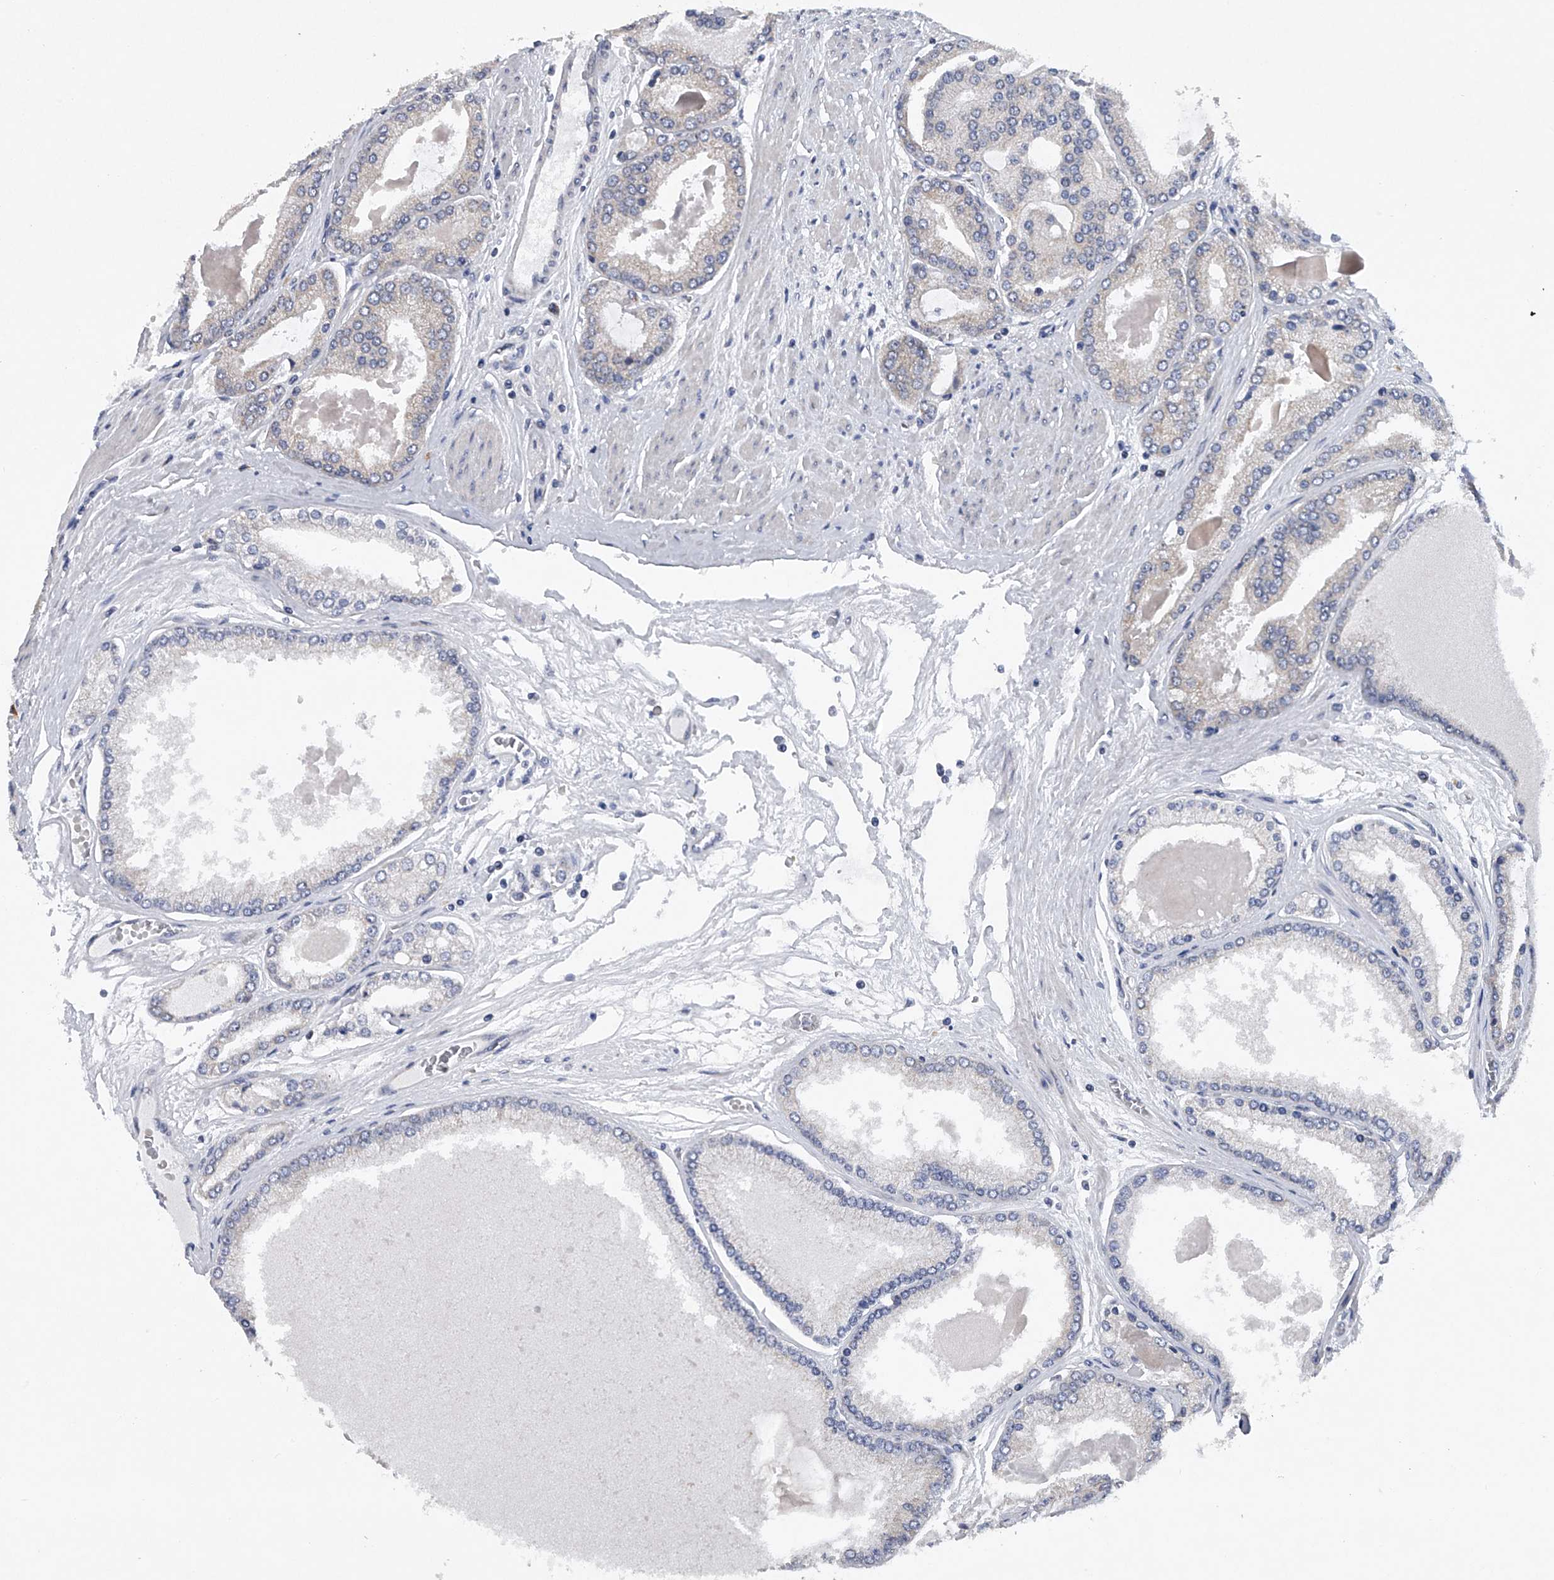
{"staining": {"intensity": "negative", "quantity": "none", "location": "none"}, "tissue": "prostate cancer", "cell_type": "Tumor cells", "image_type": "cancer", "snomed": [{"axis": "morphology", "description": "Adenocarcinoma, High grade"}, {"axis": "topography", "description": "Prostate"}], "caption": "Immunohistochemistry micrograph of prostate adenocarcinoma (high-grade) stained for a protein (brown), which exhibits no staining in tumor cells. The staining is performed using DAB (3,3'-diaminobenzidine) brown chromogen with nuclei counter-stained in using hematoxylin.", "gene": "RNF5", "patient": {"sex": "male", "age": 59}}